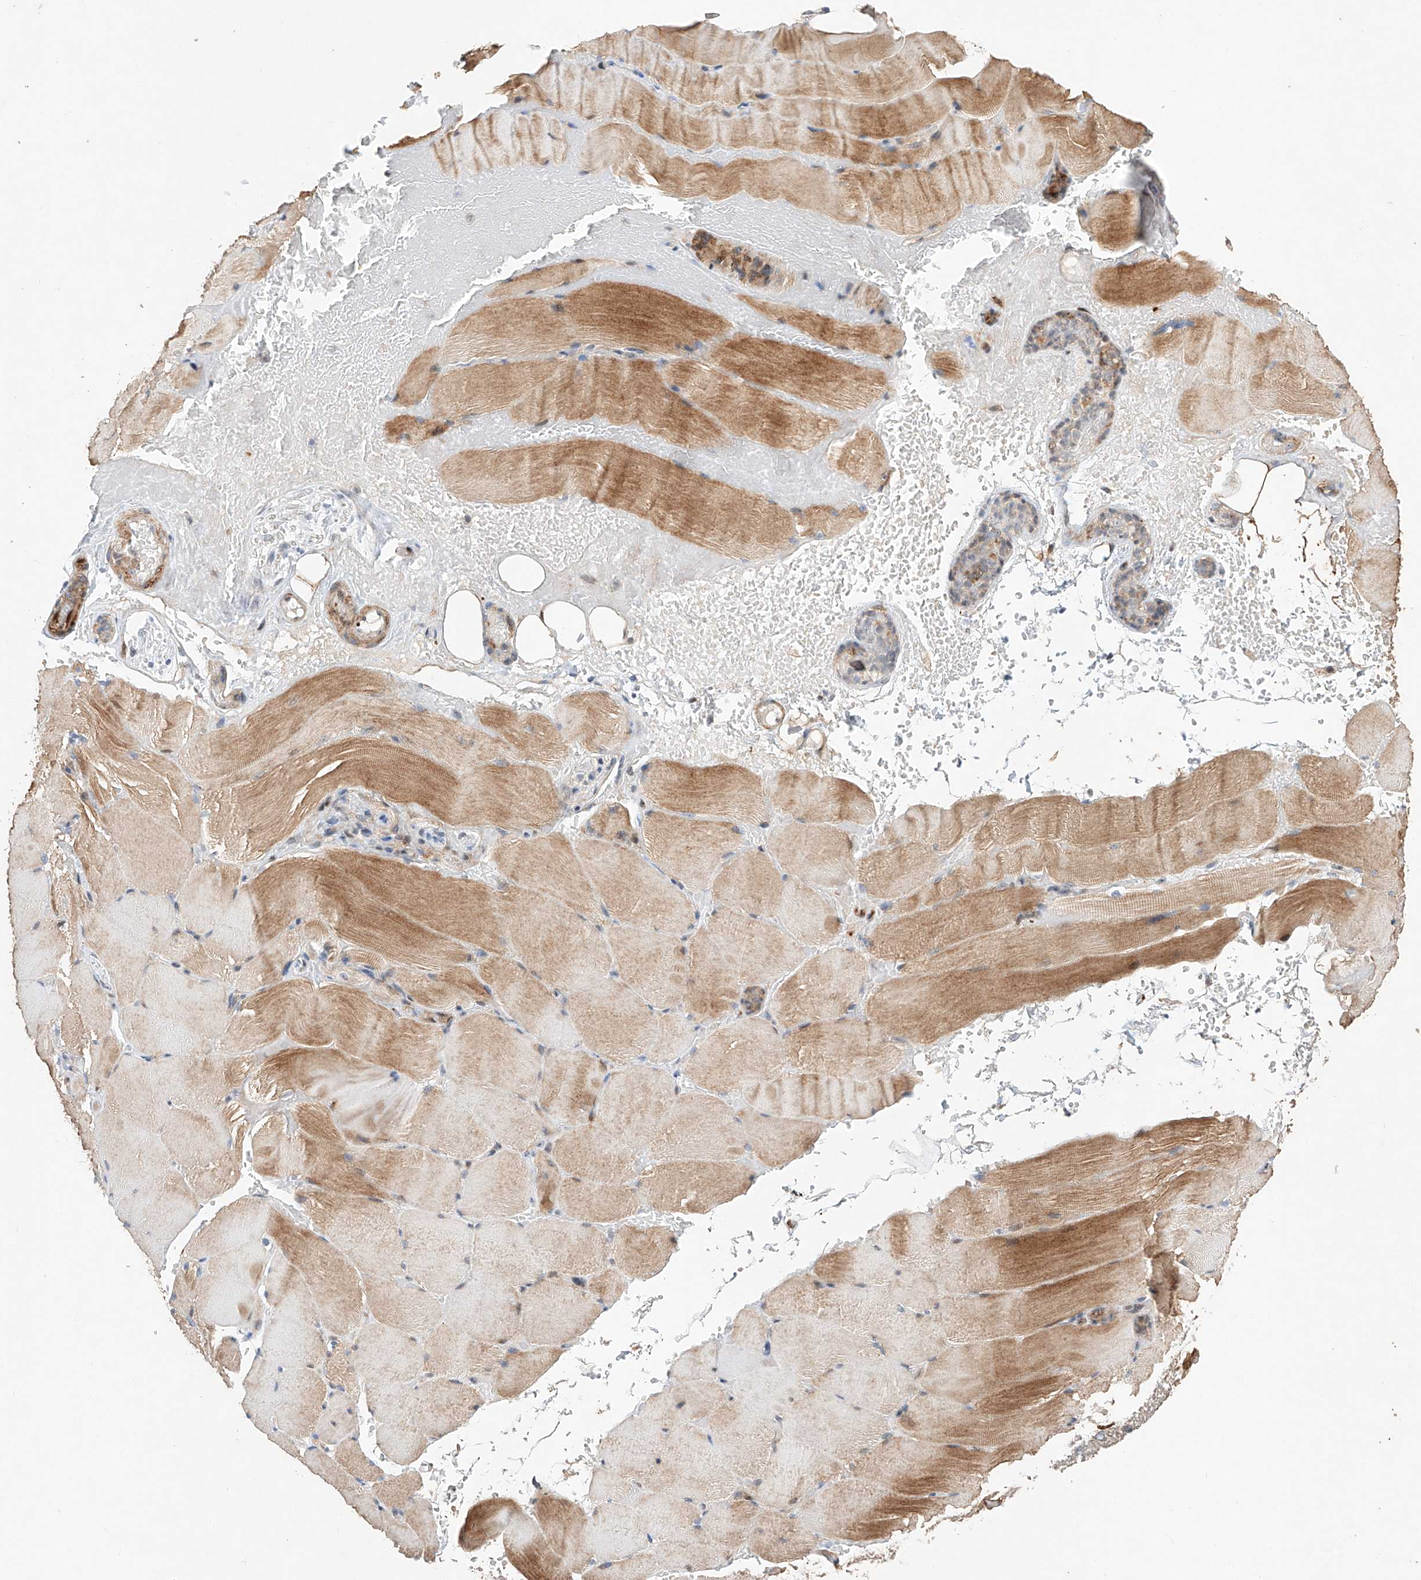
{"staining": {"intensity": "moderate", "quantity": "25%-75%", "location": "cytoplasmic/membranous"}, "tissue": "skeletal muscle", "cell_type": "Myocytes", "image_type": "normal", "snomed": [{"axis": "morphology", "description": "Normal tissue, NOS"}, {"axis": "topography", "description": "Skeletal muscle"}, {"axis": "topography", "description": "Parathyroid gland"}], "caption": "The photomicrograph exhibits staining of benign skeletal muscle, revealing moderate cytoplasmic/membranous protein expression (brown color) within myocytes. The staining was performed using DAB (3,3'-diaminobenzidine) to visualize the protein expression in brown, while the nuclei were stained in blue with hematoxylin (Magnification: 20x).", "gene": "AFG1L", "patient": {"sex": "female", "age": 37}}